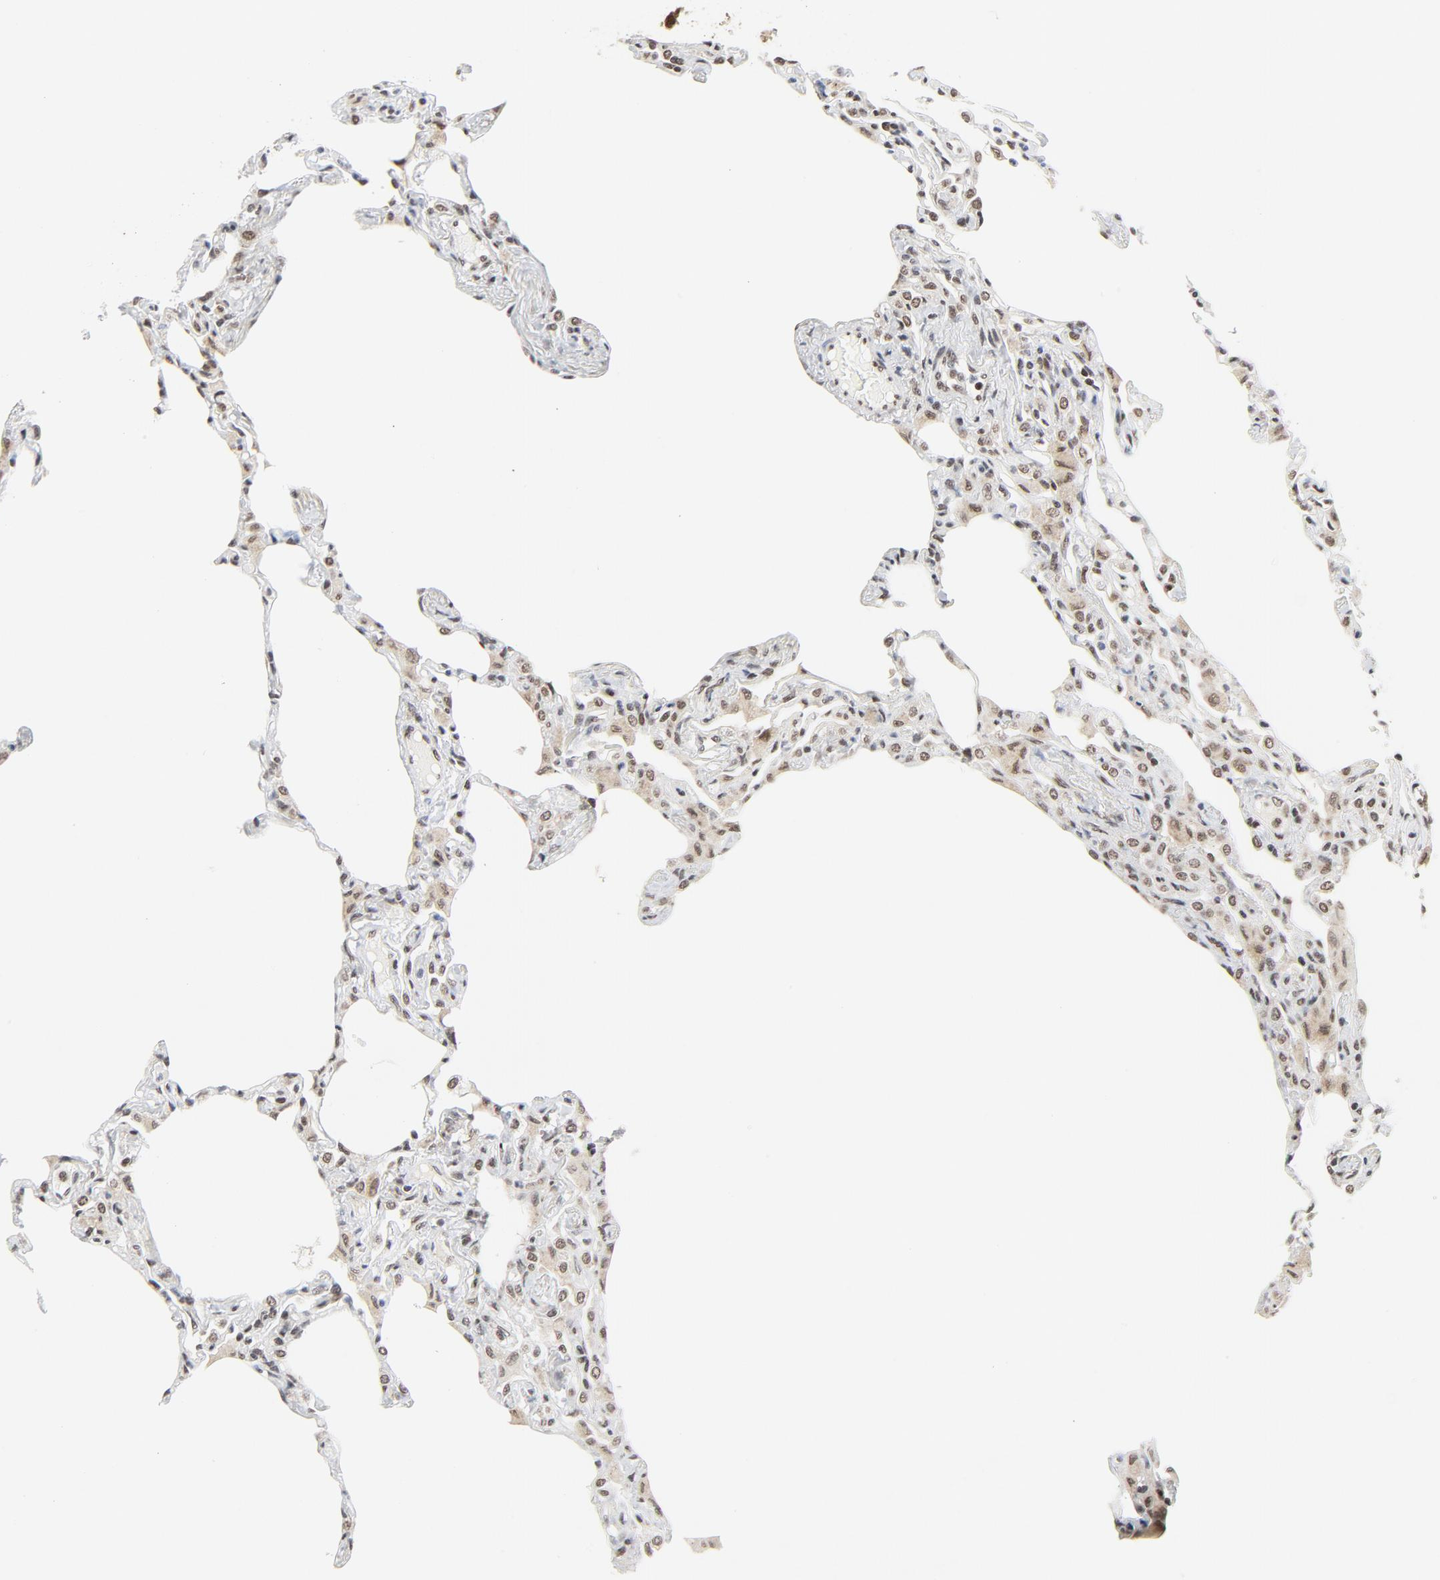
{"staining": {"intensity": "strong", "quantity": ">75%", "location": "nuclear"}, "tissue": "lung", "cell_type": "Alveolar cells", "image_type": "normal", "snomed": [{"axis": "morphology", "description": "Normal tissue, NOS"}, {"axis": "topography", "description": "Lung"}], "caption": "Immunohistochemistry (IHC) image of normal lung: lung stained using immunohistochemistry (IHC) displays high levels of strong protein expression localized specifically in the nuclear of alveolar cells, appearing as a nuclear brown color.", "gene": "ERCC1", "patient": {"sex": "female", "age": 49}}